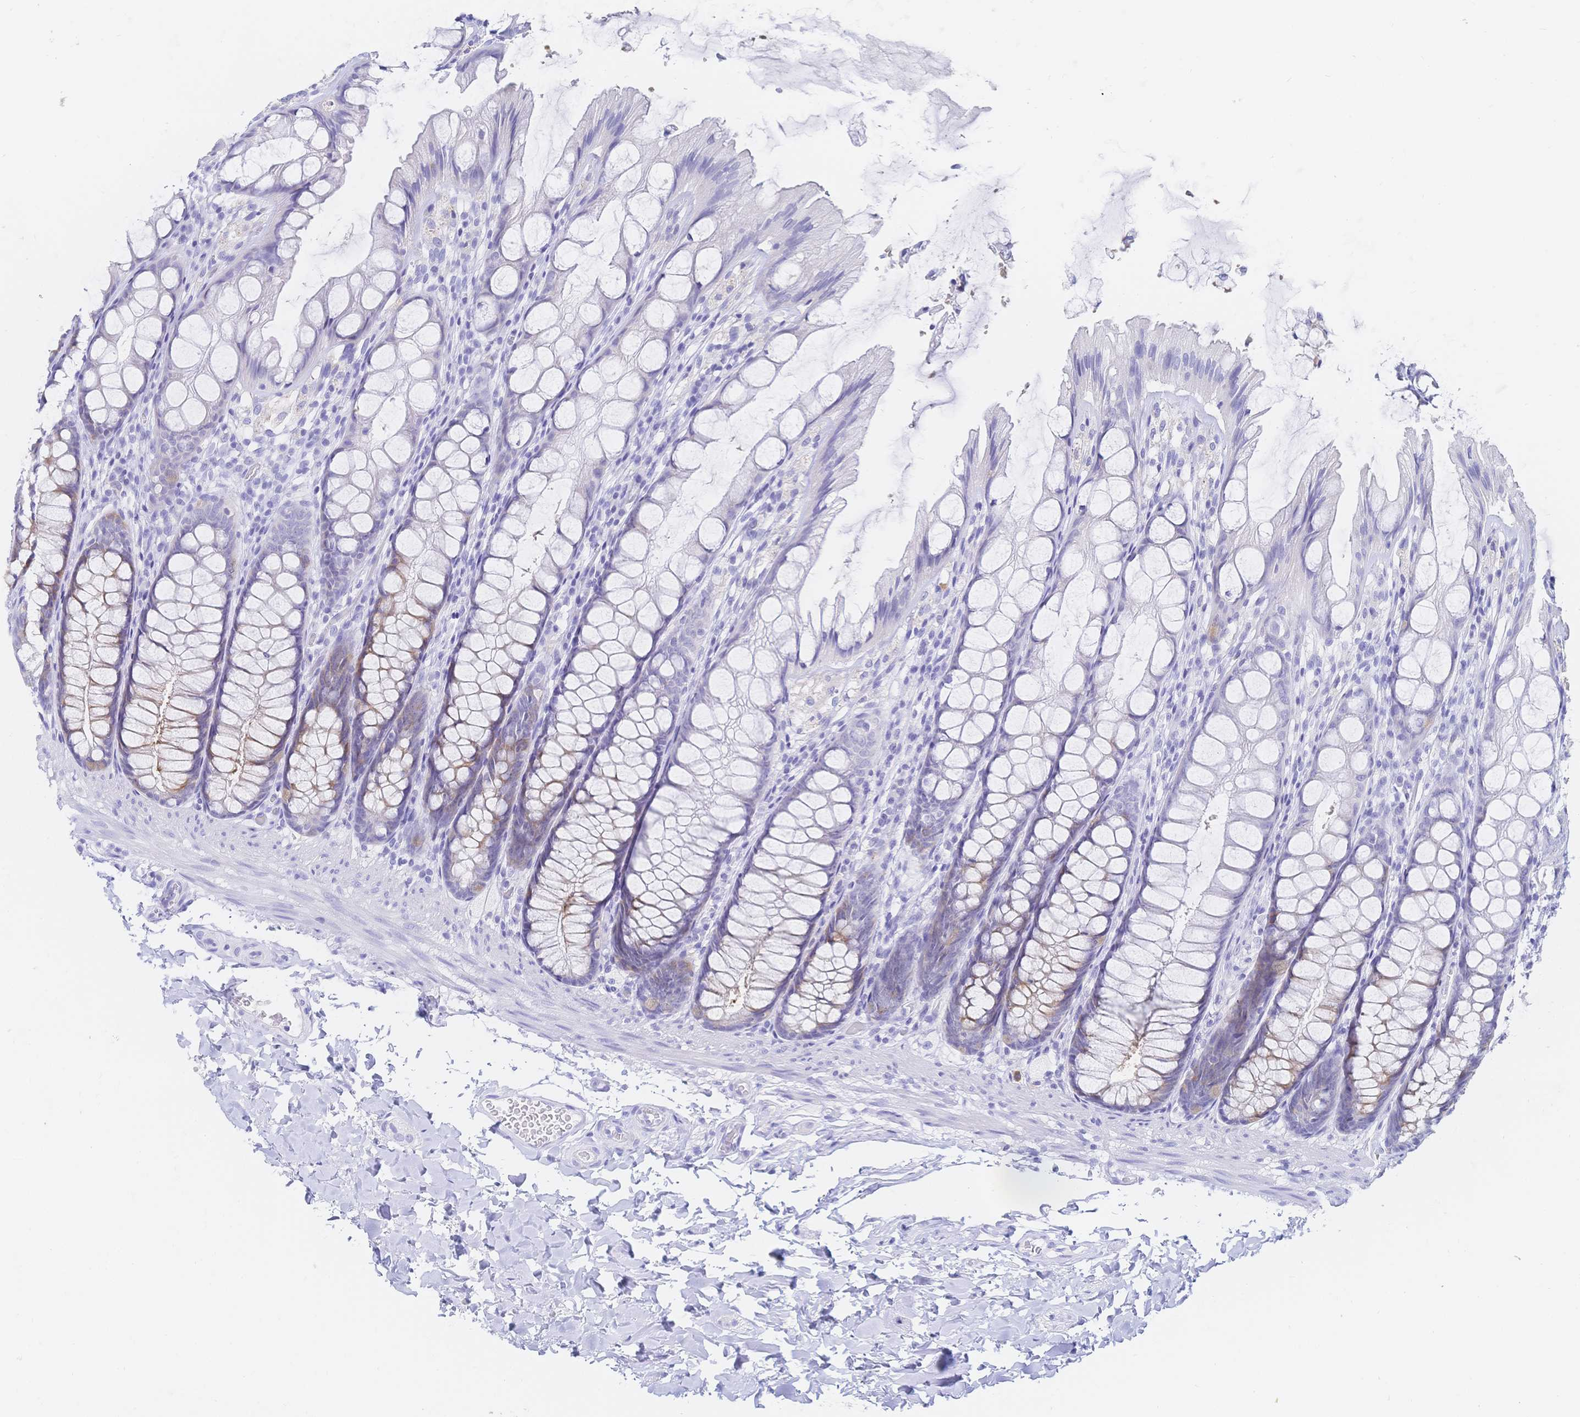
{"staining": {"intensity": "negative", "quantity": "none", "location": "none"}, "tissue": "colon", "cell_type": "Endothelial cells", "image_type": "normal", "snomed": [{"axis": "morphology", "description": "Normal tissue, NOS"}, {"axis": "topography", "description": "Colon"}], "caption": "Endothelial cells are negative for brown protein staining in normal colon. The staining was performed using DAB to visualize the protein expression in brown, while the nuclei were stained in blue with hematoxylin (Magnification: 20x).", "gene": "RRM1", "patient": {"sex": "male", "age": 47}}